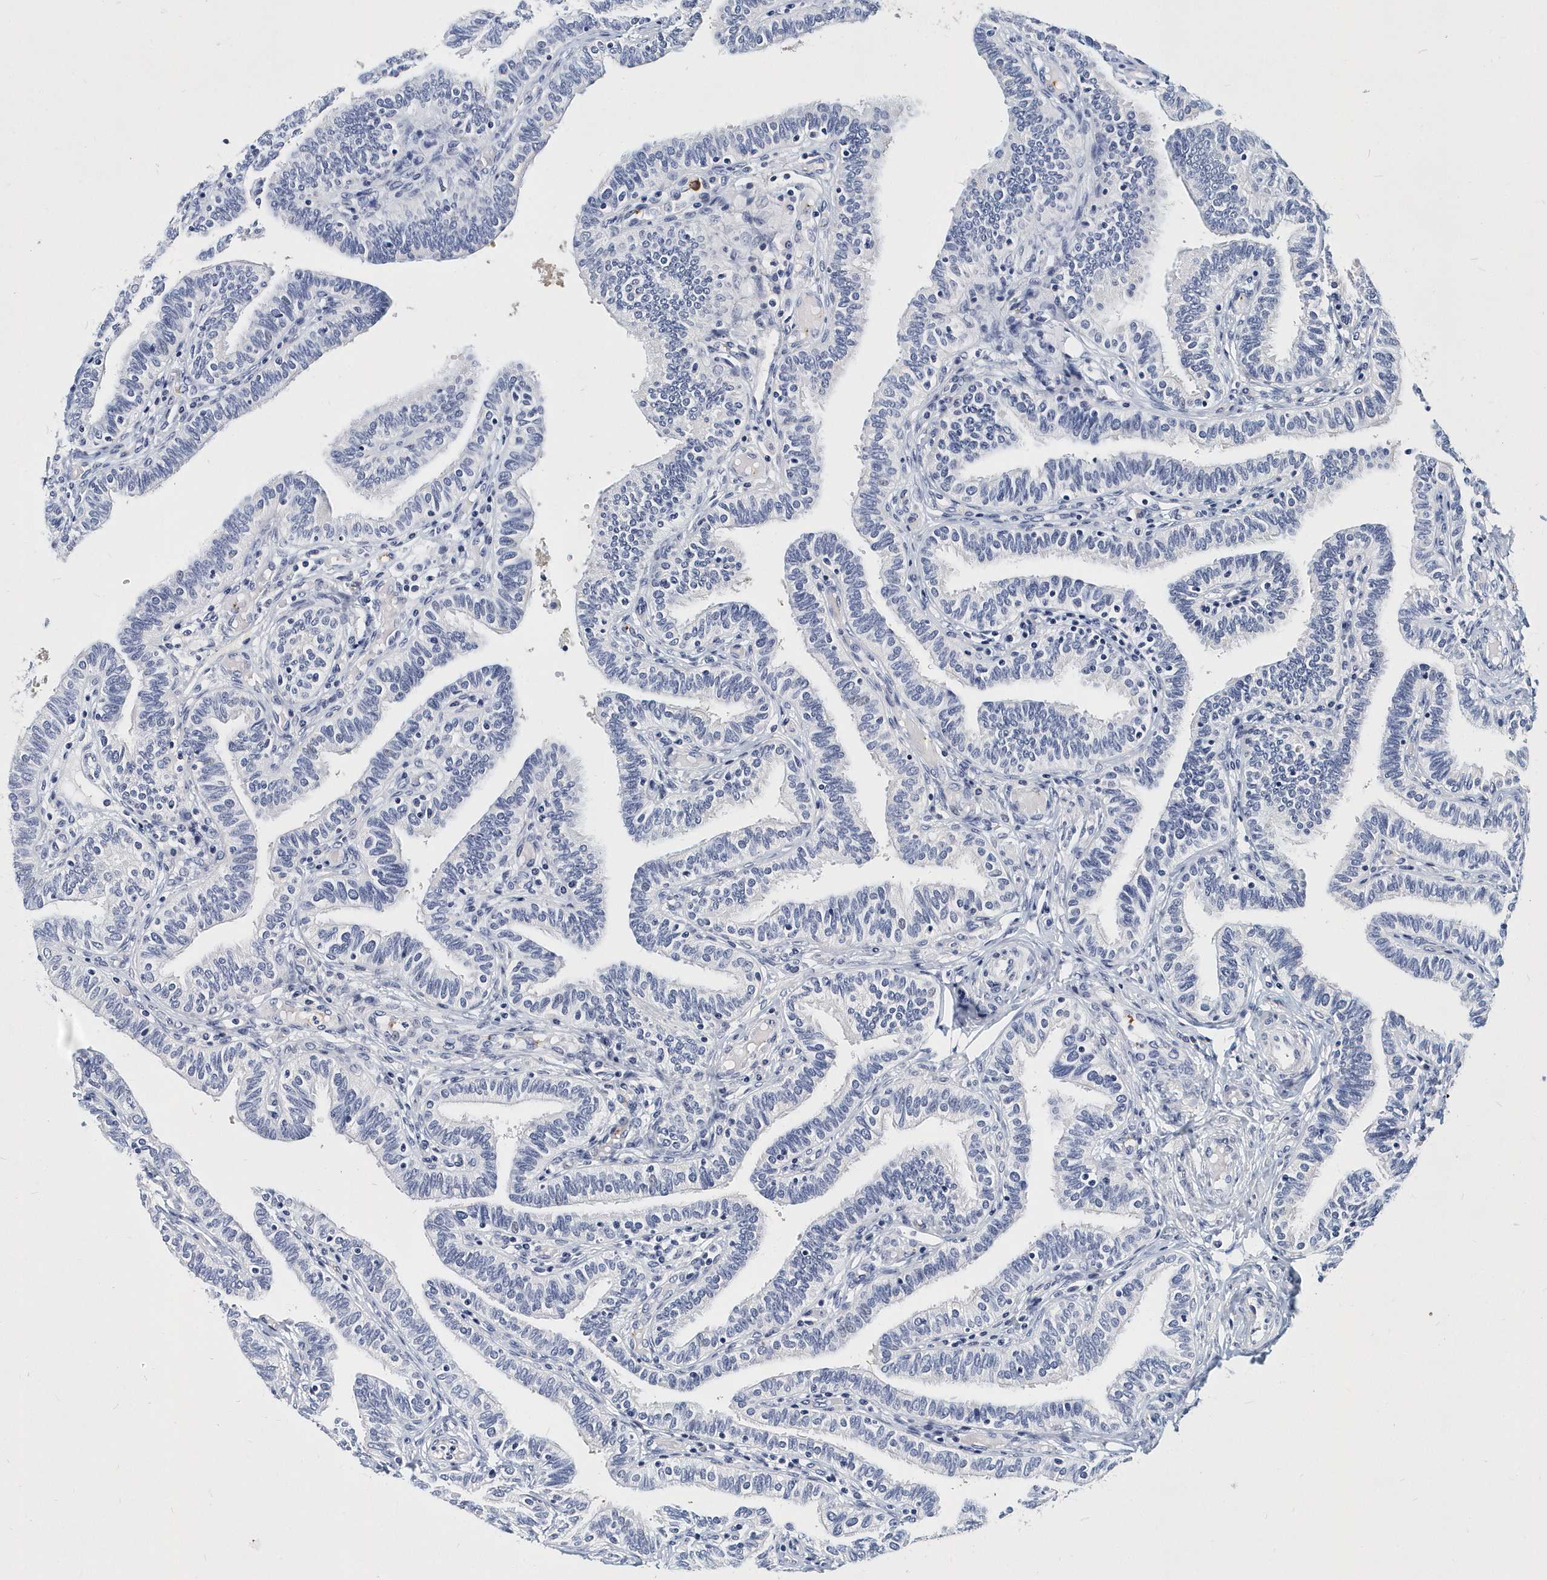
{"staining": {"intensity": "negative", "quantity": "none", "location": "none"}, "tissue": "fallopian tube", "cell_type": "Glandular cells", "image_type": "normal", "snomed": [{"axis": "morphology", "description": "Normal tissue, NOS"}, {"axis": "topography", "description": "Fallopian tube"}], "caption": "An IHC histopathology image of unremarkable fallopian tube is shown. There is no staining in glandular cells of fallopian tube. The staining is performed using DAB (3,3'-diaminobenzidine) brown chromogen with nuclei counter-stained in using hematoxylin.", "gene": "ITGA2B", "patient": {"sex": "female", "age": 39}}